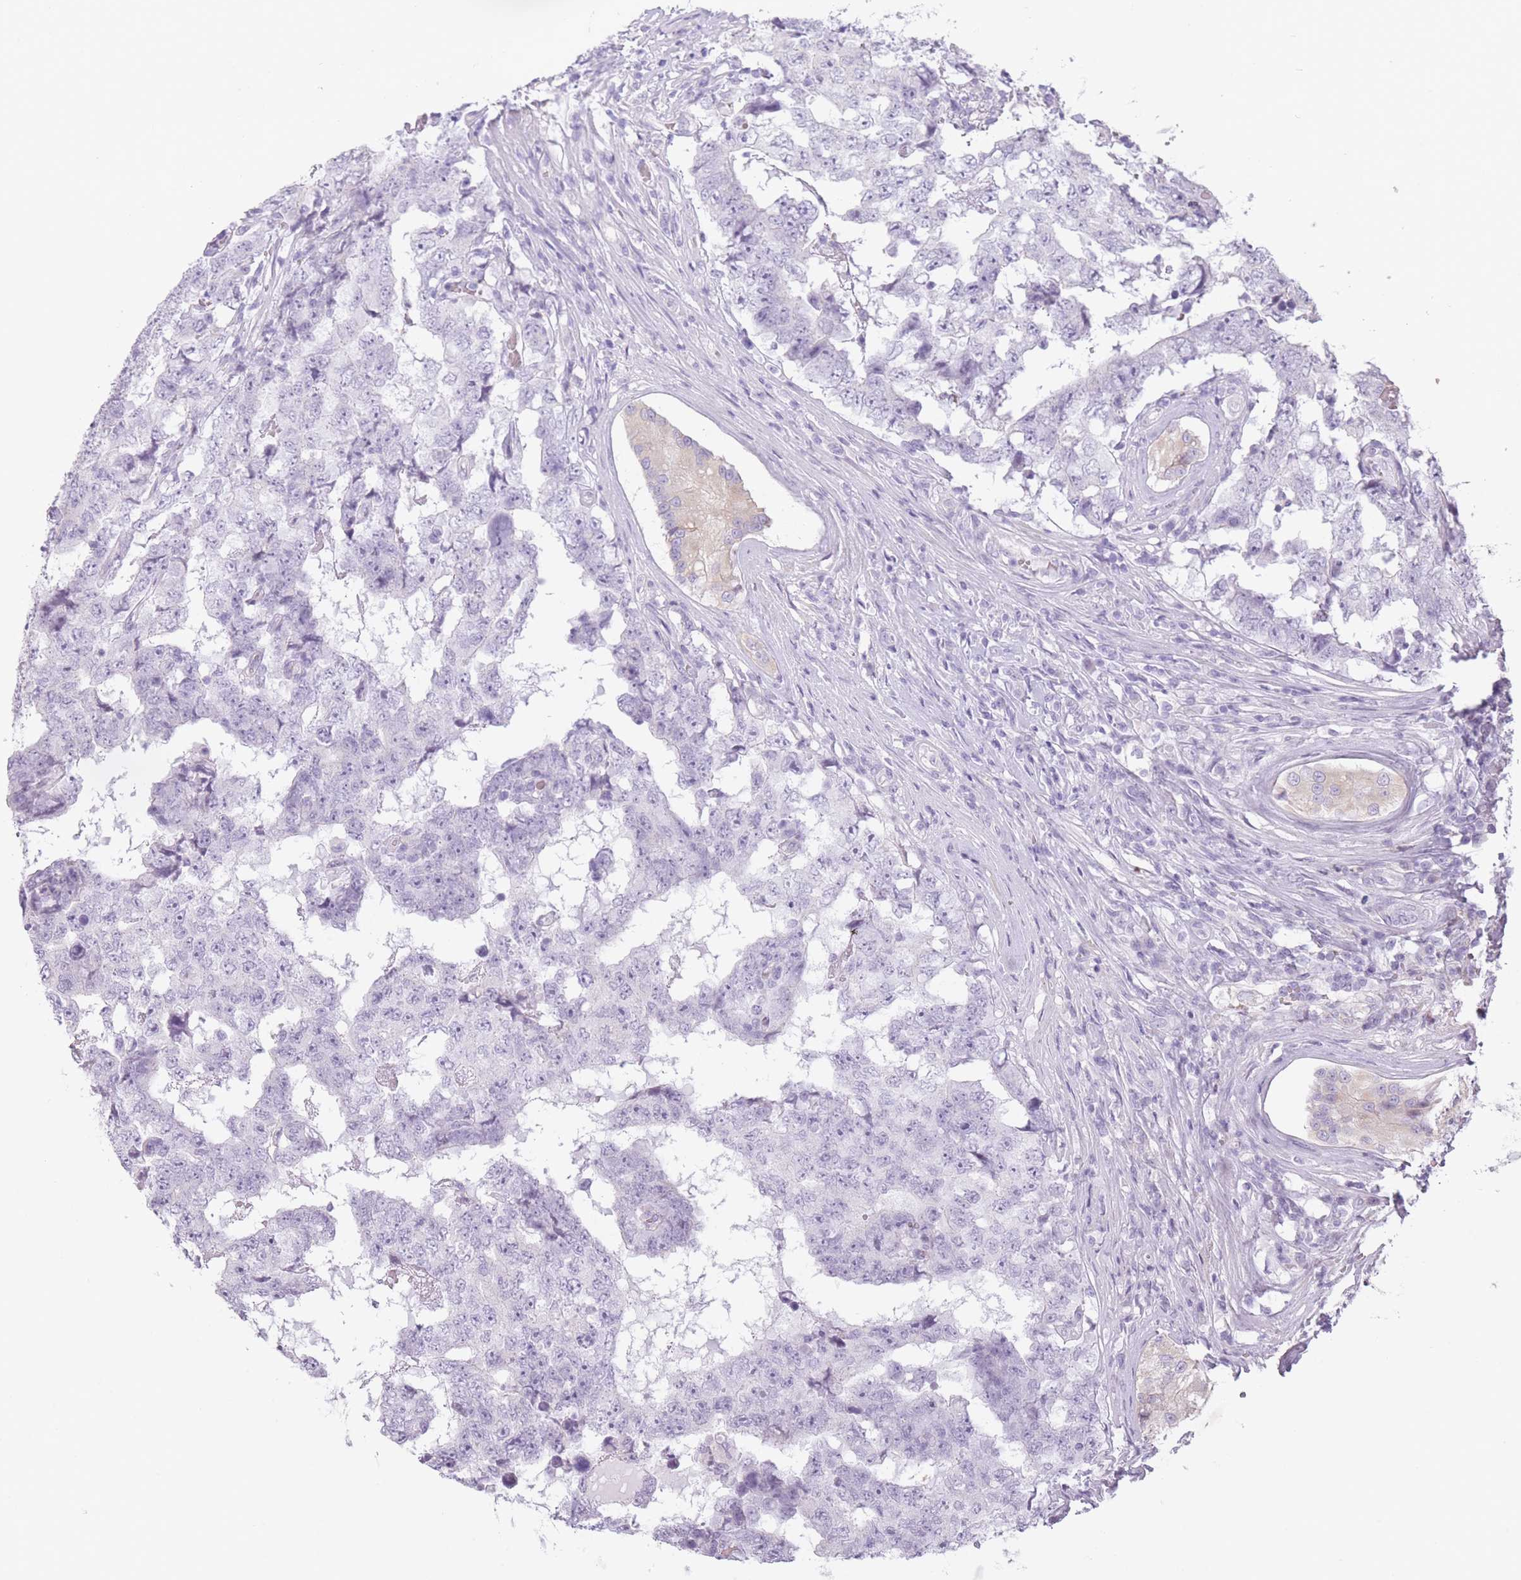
{"staining": {"intensity": "negative", "quantity": "none", "location": "none"}, "tissue": "testis cancer", "cell_type": "Tumor cells", "image_type": "cancer", "snomed": [{"axis": "morphology", "description": "Carcinoma, Embryonal, NOS"}, {"axis": "topography", "description": "Testis"}], "caption": "An immunohistochemistry (IHC) histopathology image of embryonal carcinoma (testis) is shown. There is no staining in tumor cells of embryonal carcinoma (testis).", "gene": "TMEM236", "patient": {"sex": "male", "age": 25}}